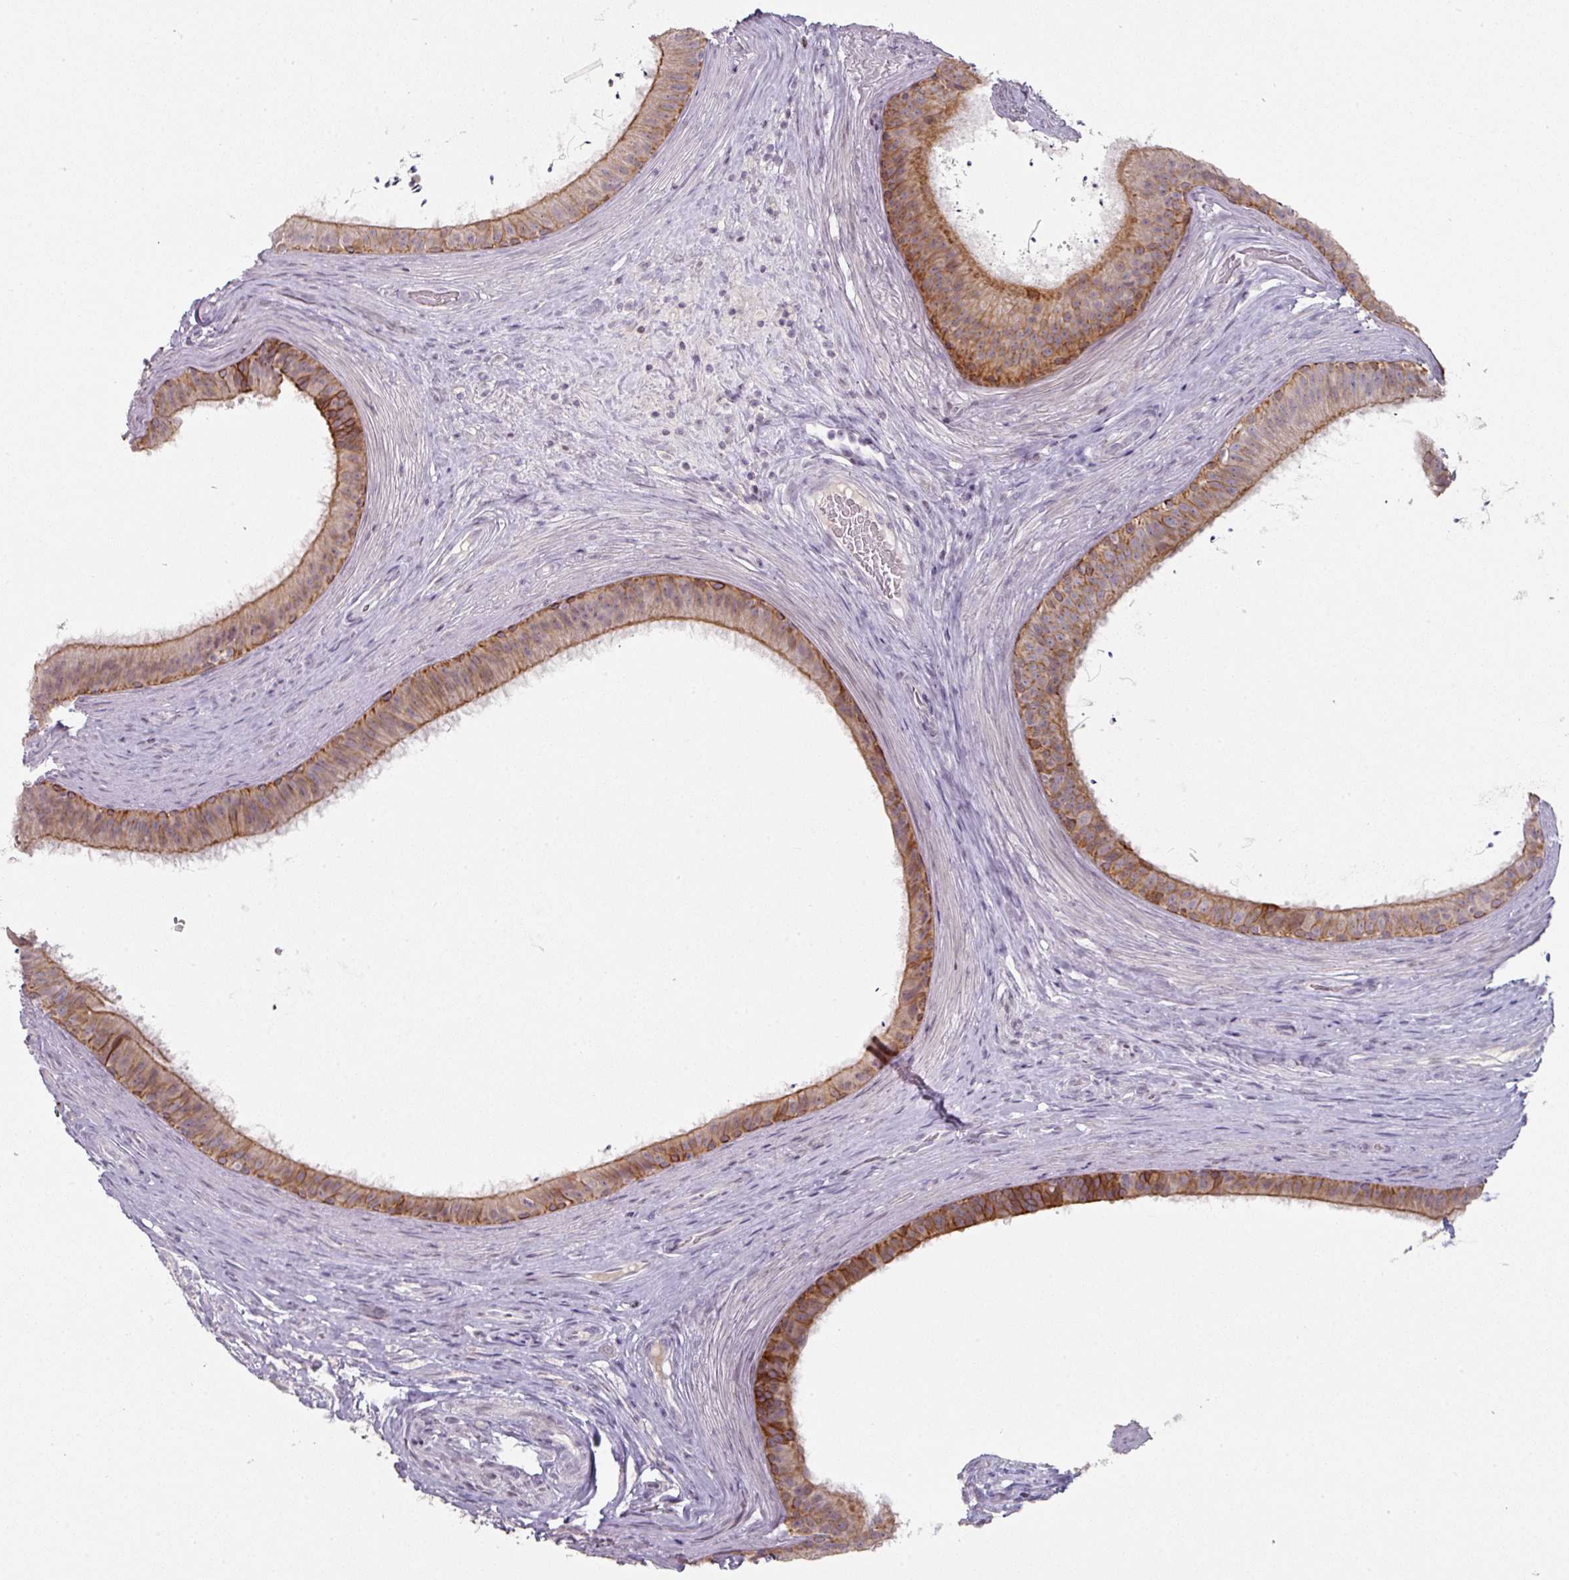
{"staining": {"intensity": "moderate", "quantity": "25%-75%", "location": "cytoplasmic/membranous"}, "tissue": "epididymis", "cell_type": "Glandular cells", "image_type": "normal", "snomed": [{"axis": "morphology", "description": "Normal tissue, NOS"}, {"axis": "topography", "description": "Testis"}, {"axis": "topography", "description": "Epididymis"}], "caption": "Immunohistochemistry (IHC) (DAB) staining of benign human epididymis shows moderate cytoplasmic/membranous protein staining in approximately 25%-75% of glandular cells. (Brightfield microscopy of DAB IHC at high magnification).", "gene": "GTF2H3", "patient": {"sex": "male", "age": 41}}